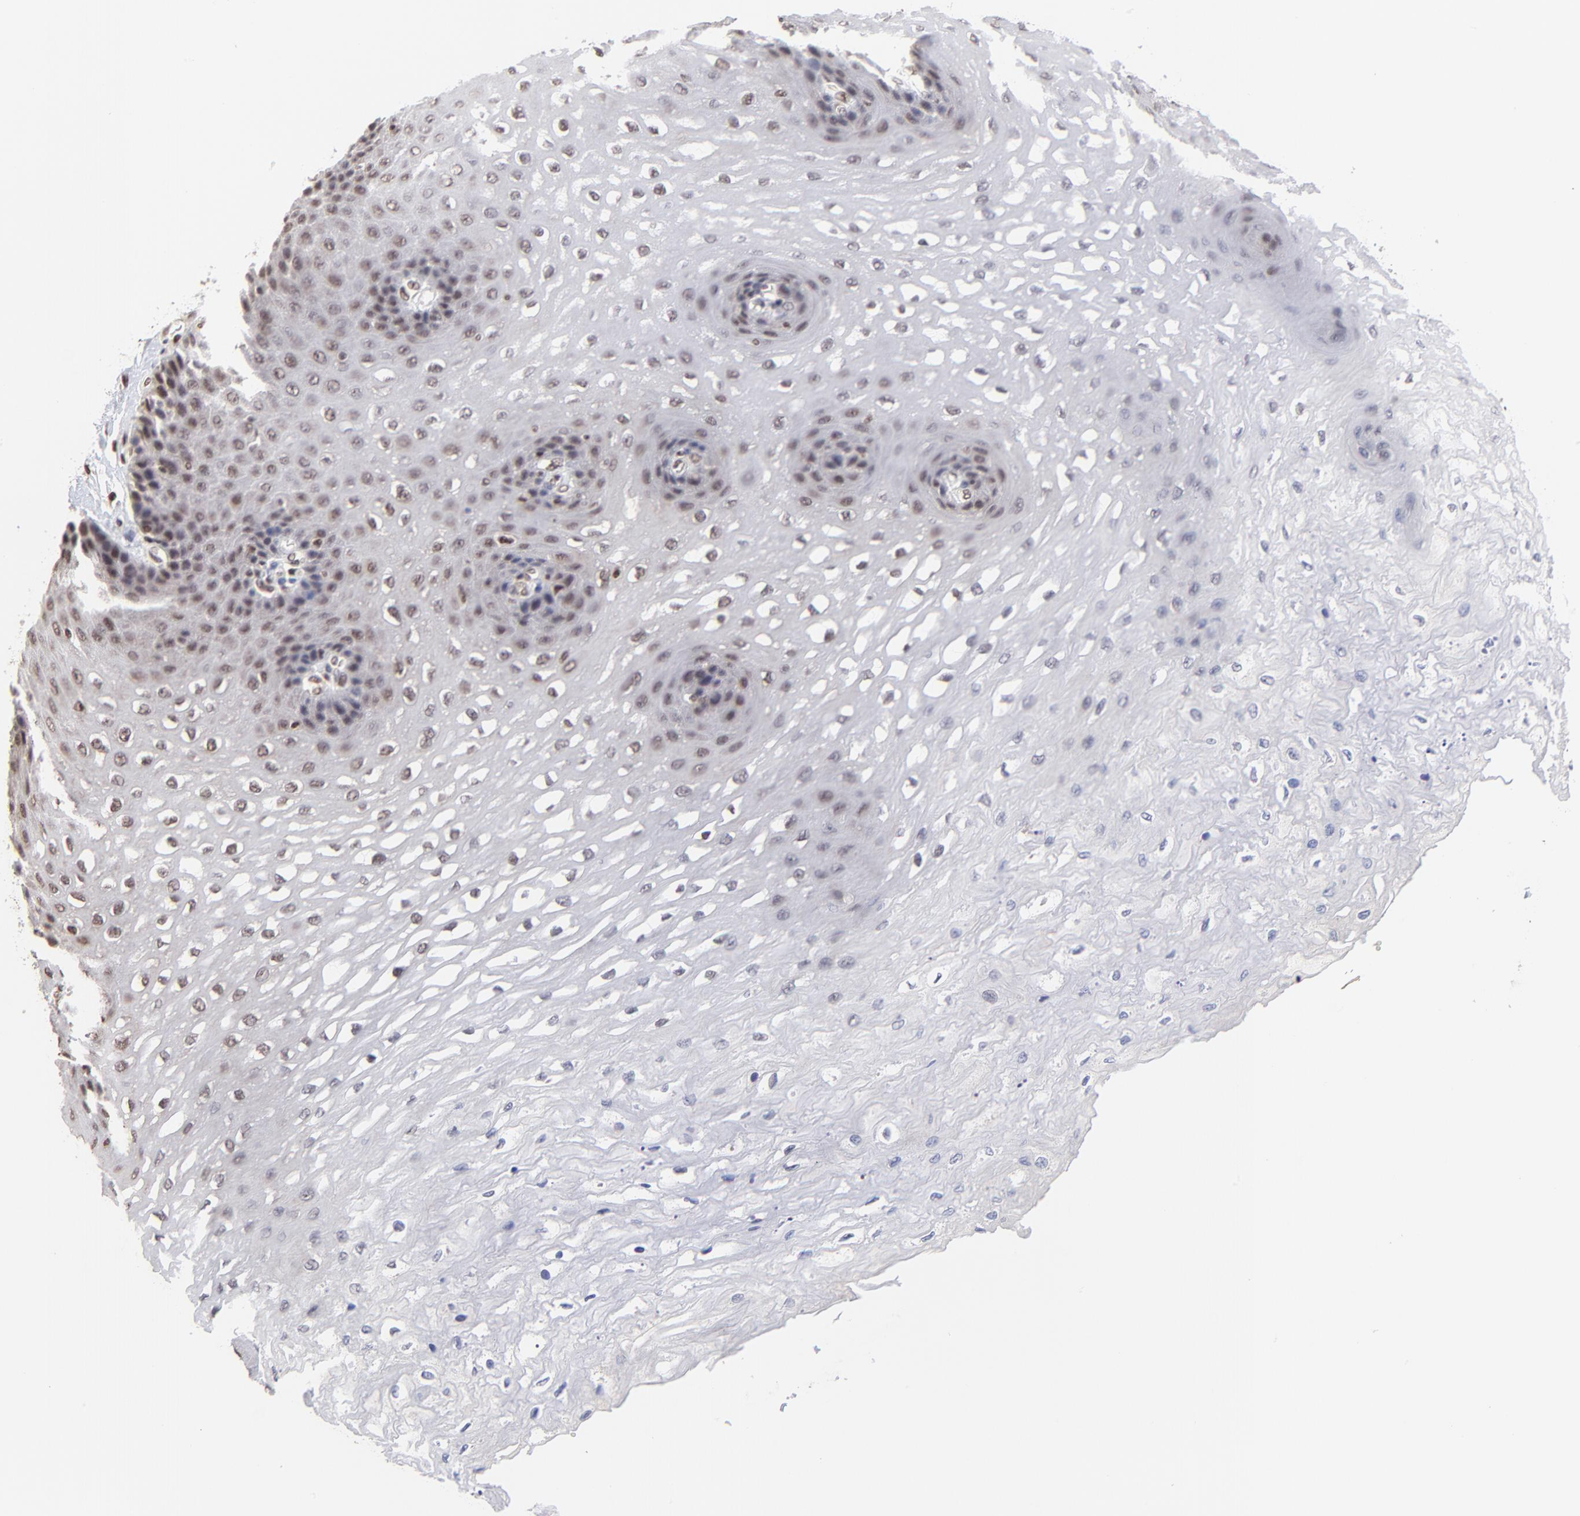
{"staining": {"intensity": "weak", "quantity": "25%-75%", "location": "nuclear"}, "tissue": "esophagus", "cell_type": "Squamous epithelial cells", "image_type": "normal", "snomed": [{"axis": "morphology", "description": "Normal tissue, NOS"}, {"axis": "topography", "description": "Esophagus"}], "caption": "A low amount of weak nuclear expression is seen in approximately 25%-75% of squamous epithelial cells in unremarkable esophagus. The staining was performed using DAB (3,3'-diaminobenzidine) to visualize the protein expression in brown, while the nuclei were stained in blue with hematoxylin (Magnification: 20x).", "gene": "DSN1", "patient": {"sex": "female", "age": 72}}